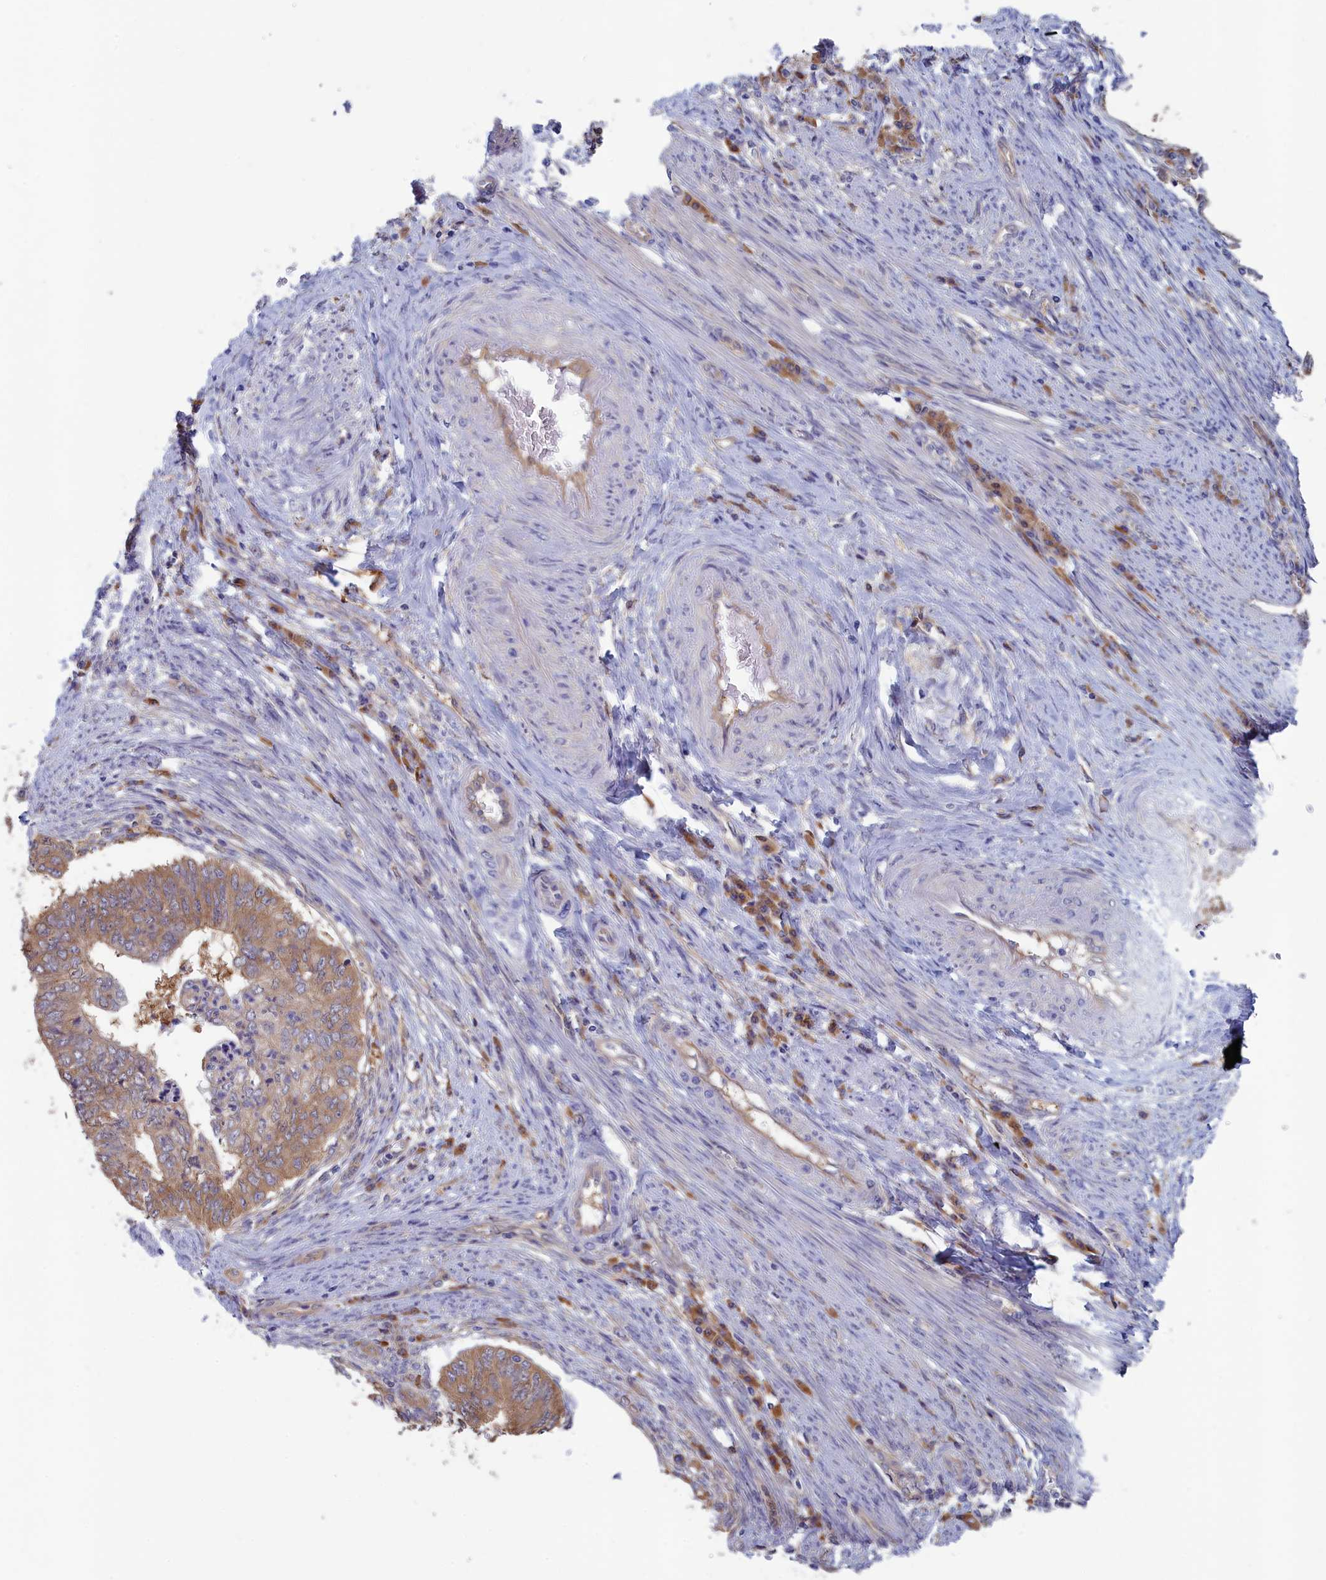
{"staining": {"intensity": "moderate", "quantity": ">75%", "location": "cytoplasmic/membranous"}, "tissue": "endometrial cancer", "cell_type": "Tumor cells", "image_type": "cancer", "snomed": [{"axis": "morphology", "description": "Adenocarcinoma, NOS"}, {"axis": "topography", "description": "Endometrium"}], "caption": "A histopathology image of endometrial cancer (adenocarcinoma) stained for a protein exhibits moderate cytoplasmic/membranous brown staining in tumor cells. Immunohistochemistry stains the protein in brown and the nuclei are stained blue.", "gene": "SYNDIG1L", "patient": {"sex": "female", "age": 68}}